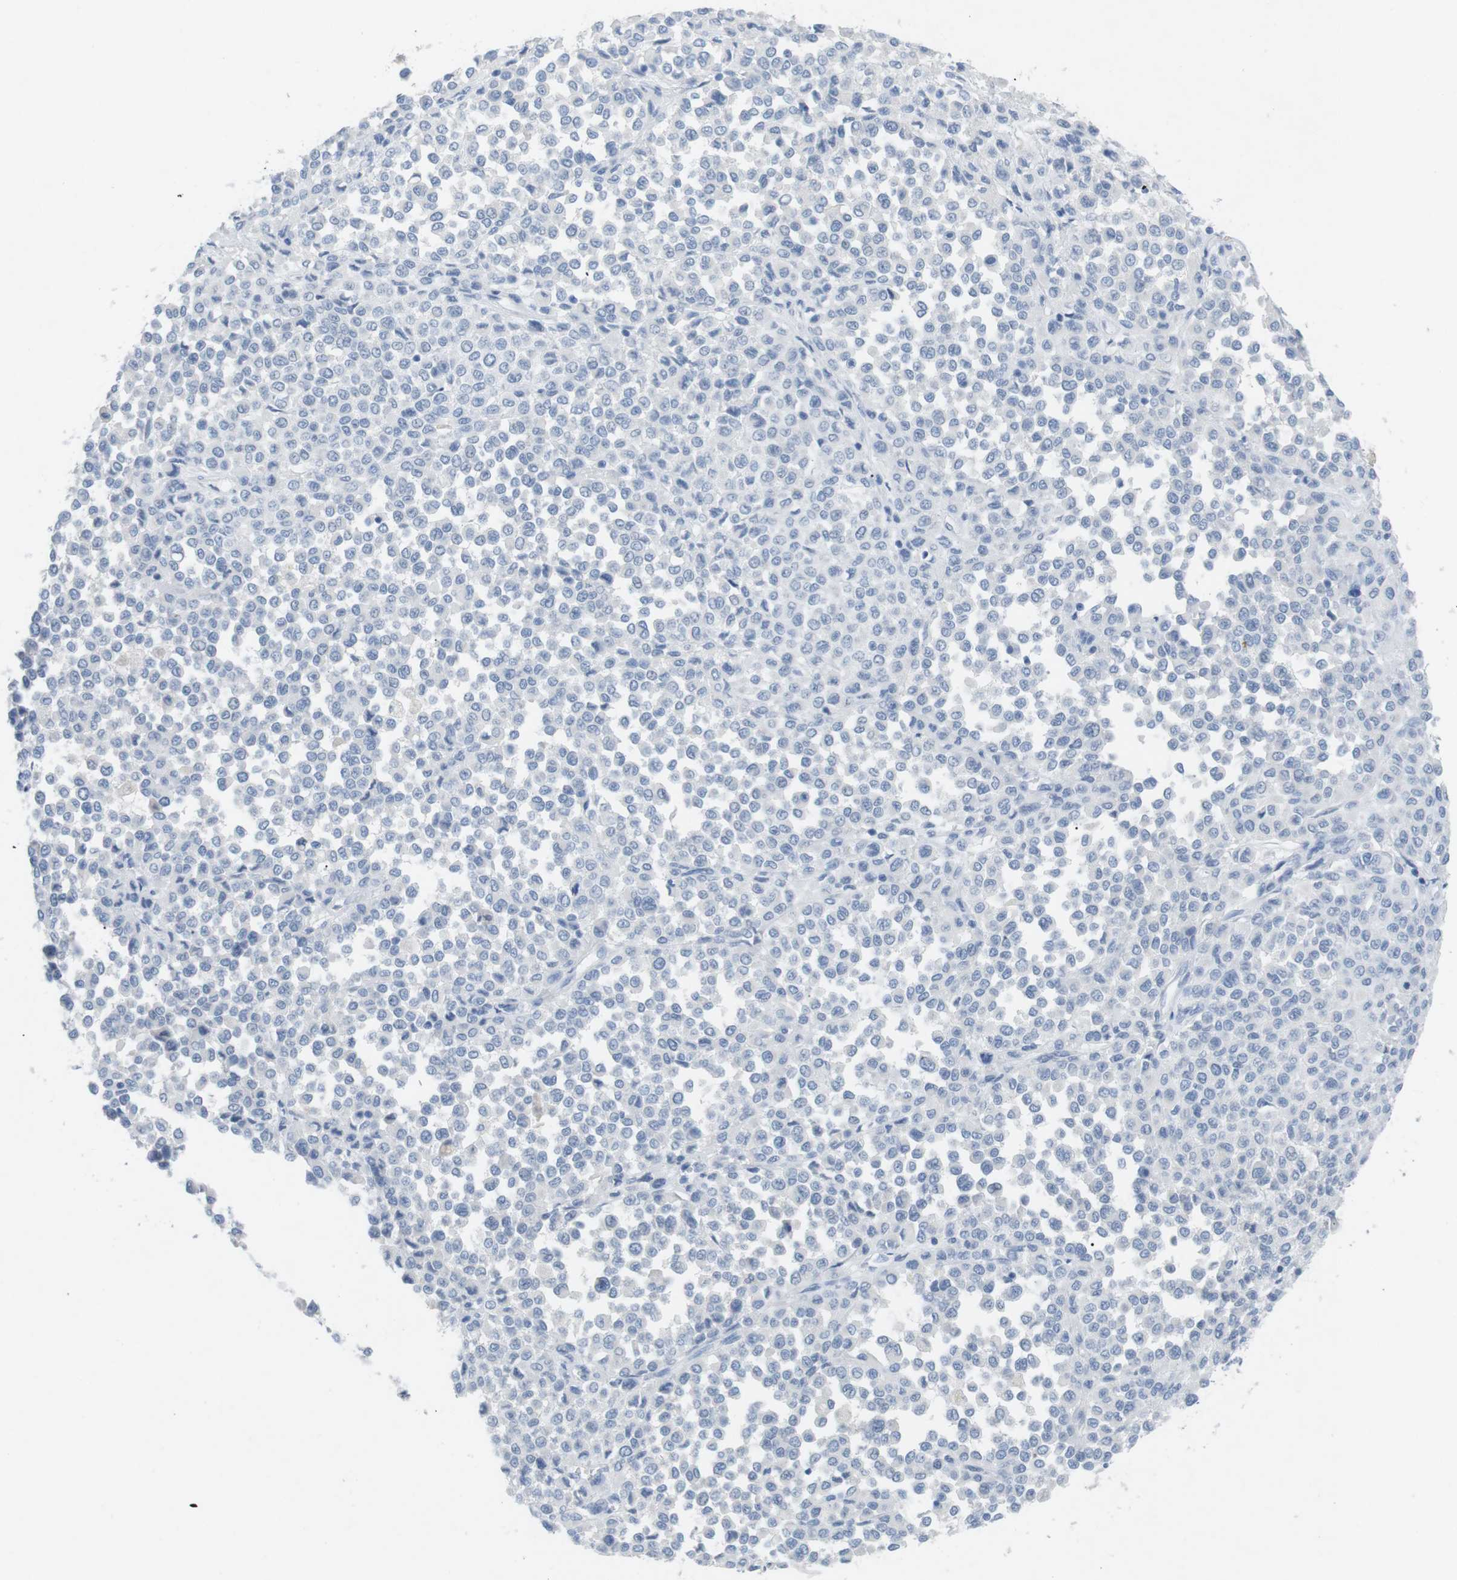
{"staining": {"intensity": "negative", "quantity": "none", "location": "none"}, "tissue": "melanoma", "cell_type": "Tumor cells", "image_type": "cancer", "snomed": [{"axis": "morphology", "description": "Malignant melanoma, Metastatic site"}, {"axis": "topography", "description": "Pancreas"}], "caption": "Immunohistochemistry micrograph of human melanoma stained for a protein (brown), which reveals no positivity in tumor cells.", "gene": "HBG2", "patient": {"sex": "female", "age": 30}}